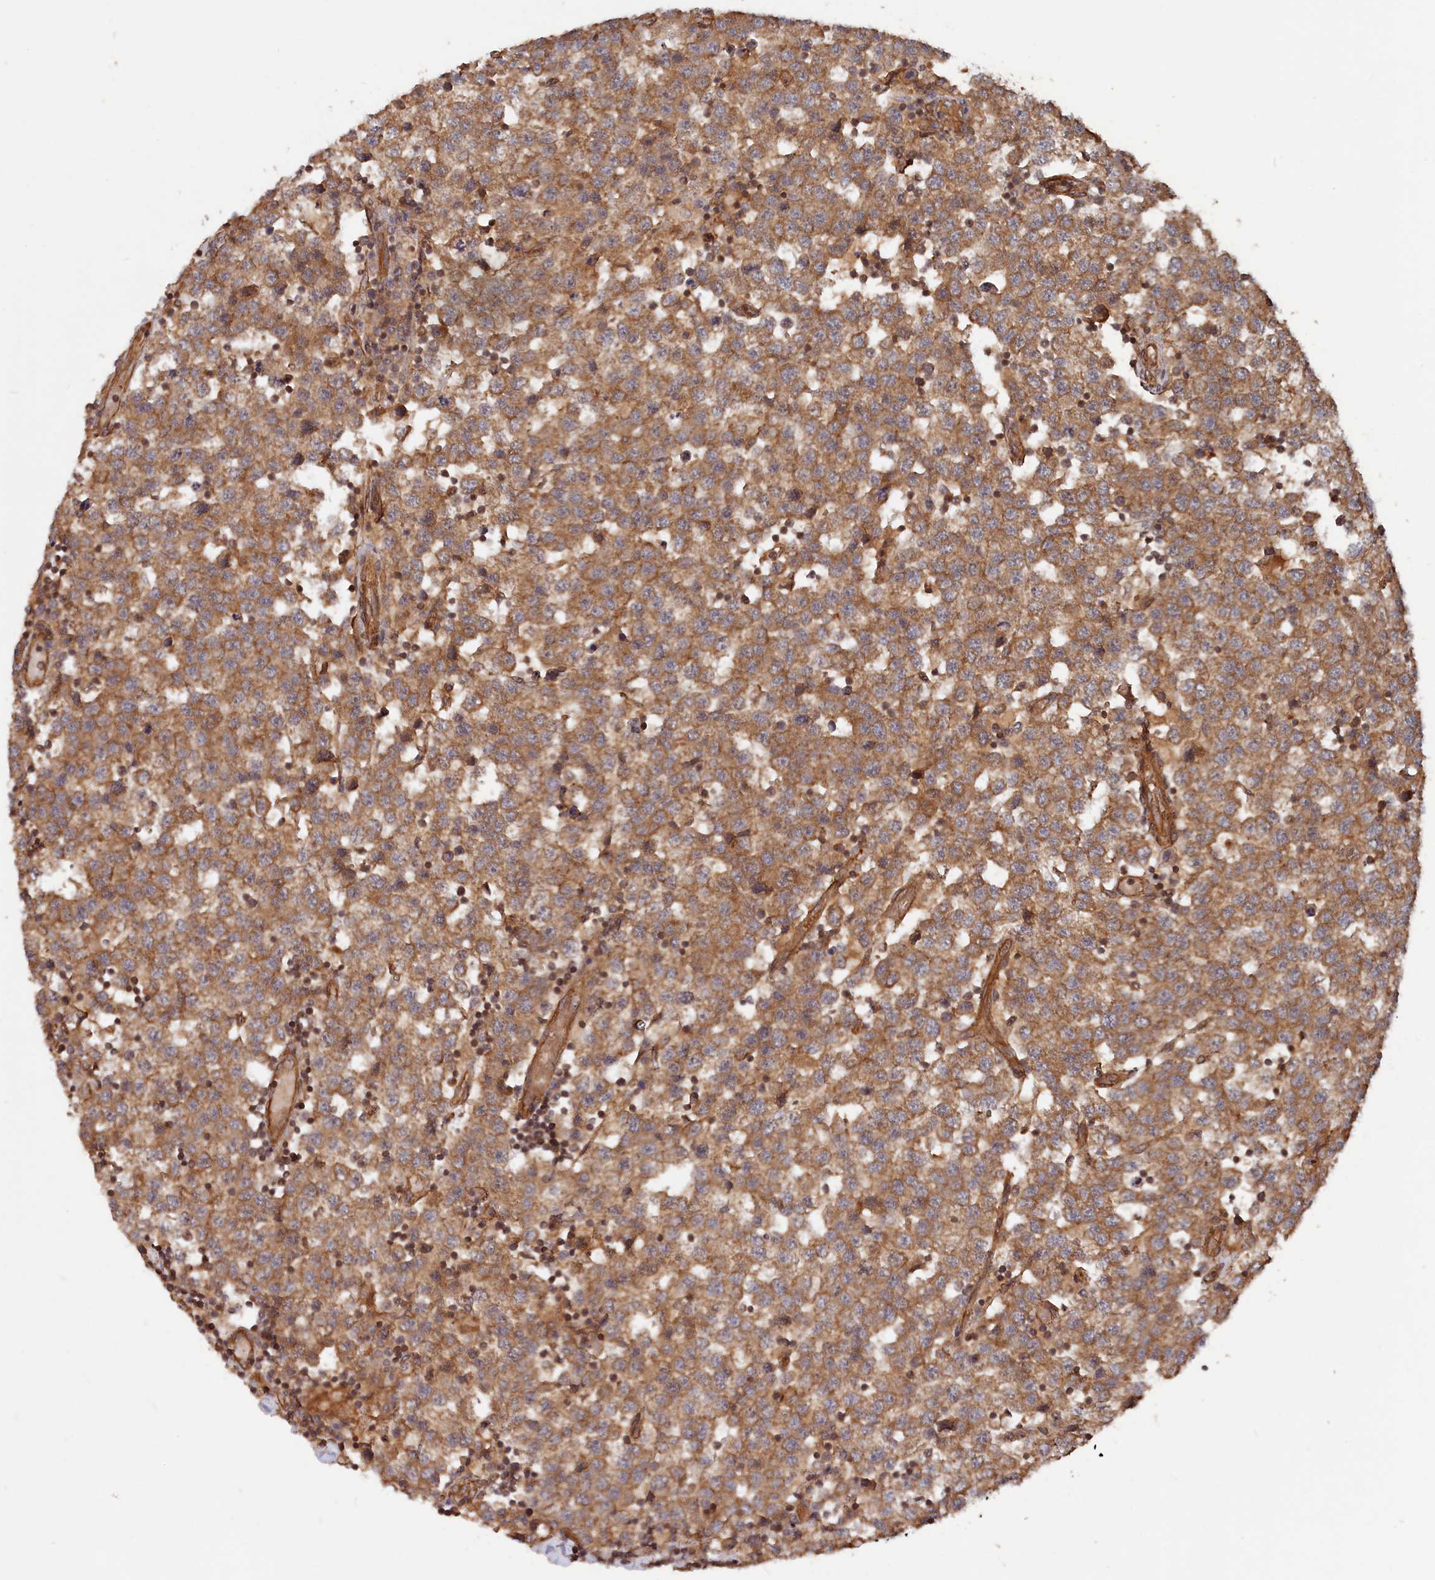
{"staining": {"intensity": "moderate", "quantity": ">75%", "location": "cytoplasmic/membranous"}, "tissue": "testis cancer", "cell_type": "Tumor cells", "image_type": "cancer", "snomed": [{"axis": "morphology", "description": "Seminoma, NOS"}, {"axis": "topography", "description": "Testis"}], "caption": "Testis seminoma was stained to show a protein in brown. There is medium levels of moderate cytoplasmic/membranous staining in about >75% of tumor cells. The protein of interest is shown in brown color, while the nuclei are stained blue.", "gene": "CCDC174", "patient": {"sex": "male", "age": 34}}